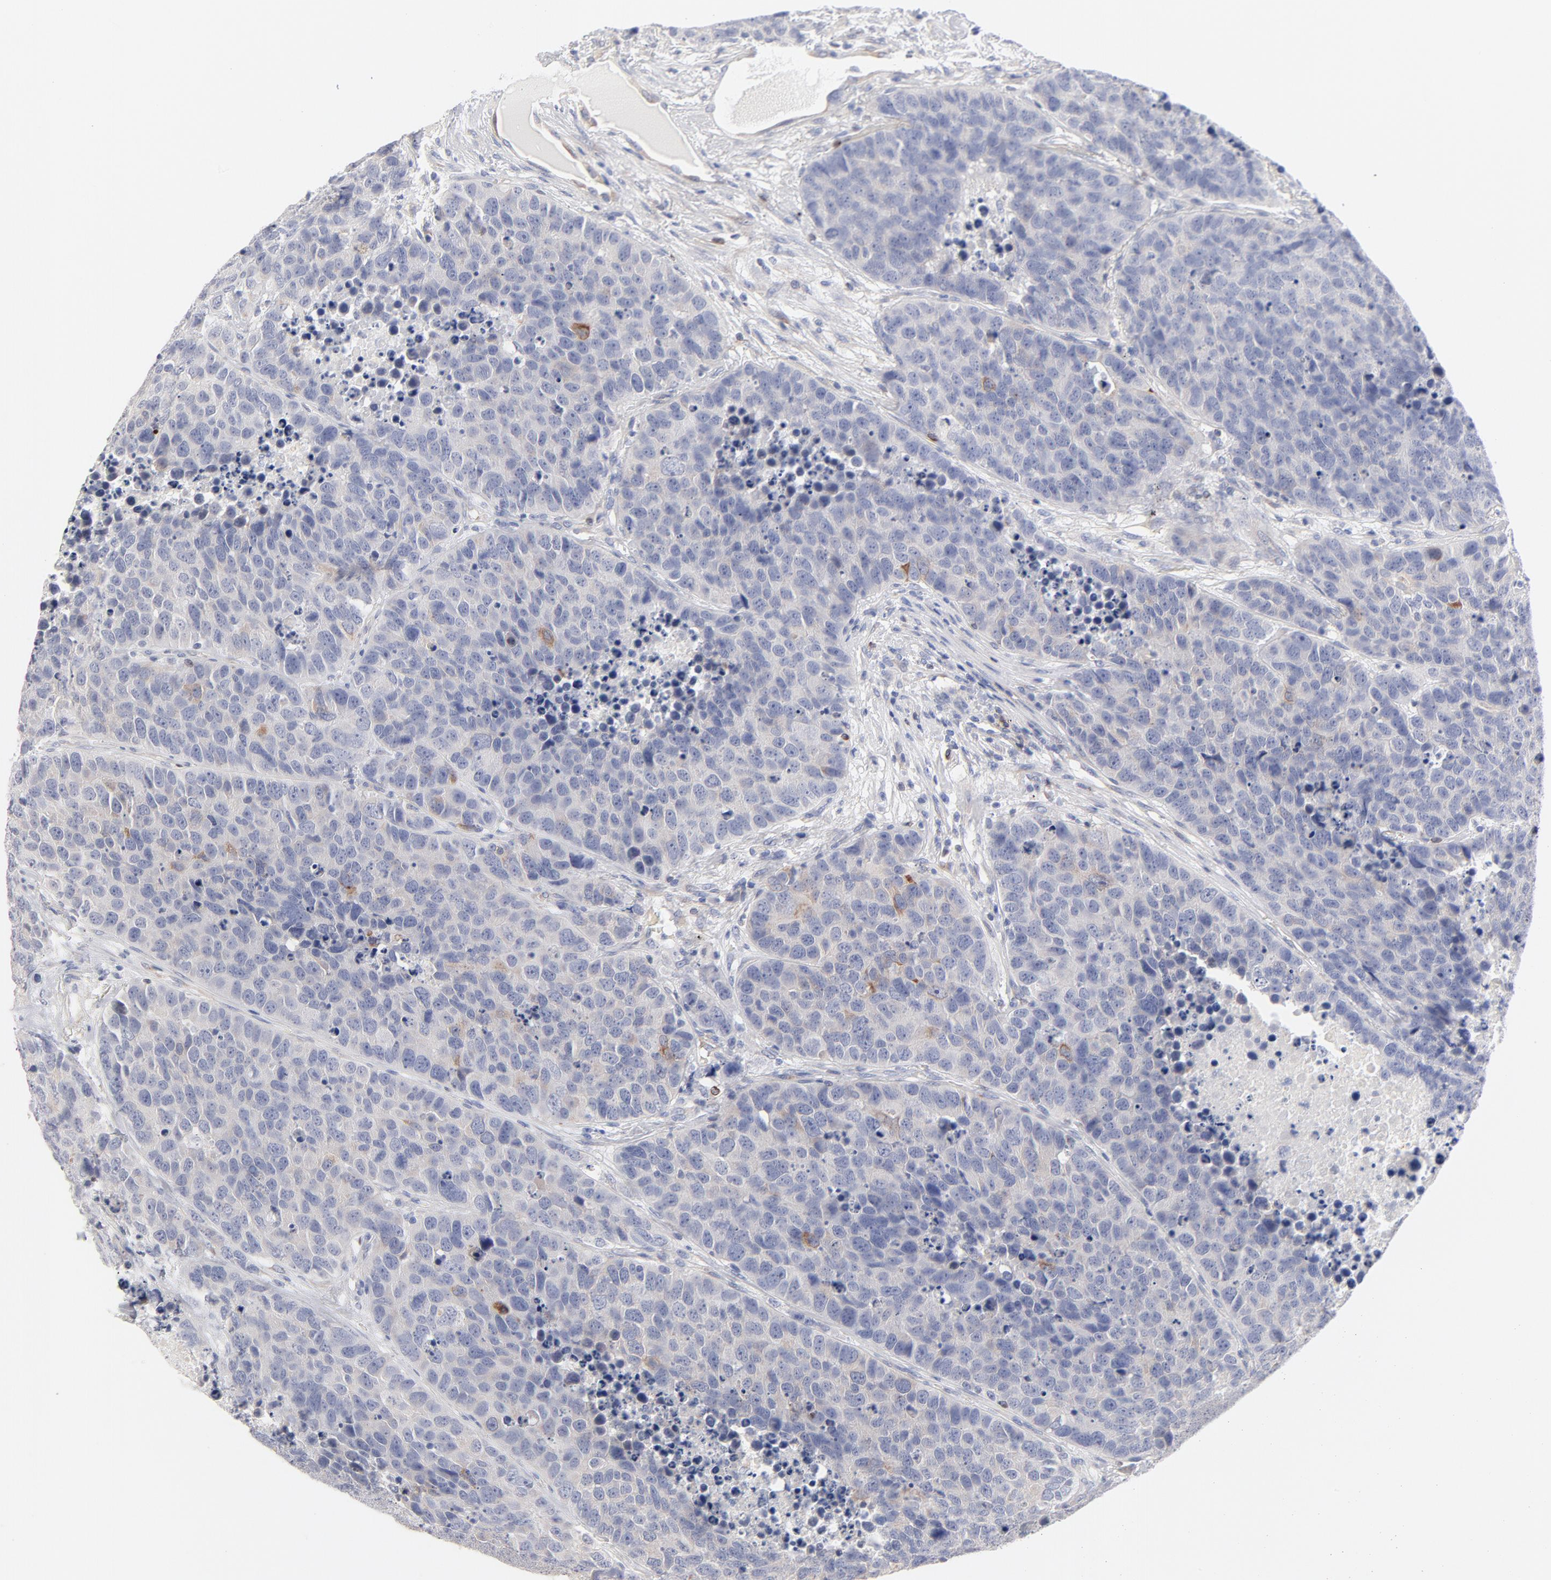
{"staining": {"intensity": "moderate", "quantity": "<25%", "location": "cytoplasmic/membranous"}, "tissue": "carcinoid", "cell_type": "Tumor cells", "image_type": "cancer", "snomed": [{"axis": "morphology", "description": "Carcinoid, malignant, NOS"}, {"axis": "topography", "description": "Lung"}], "caption": "This is an image of immunohistochemistry (IHC) staining of carcinoid, which shows moderate expression in the cytoplasmic/membranous of tumor cells.", "gene": "MID1", "patient": {"sex": "male", "age": 60}}